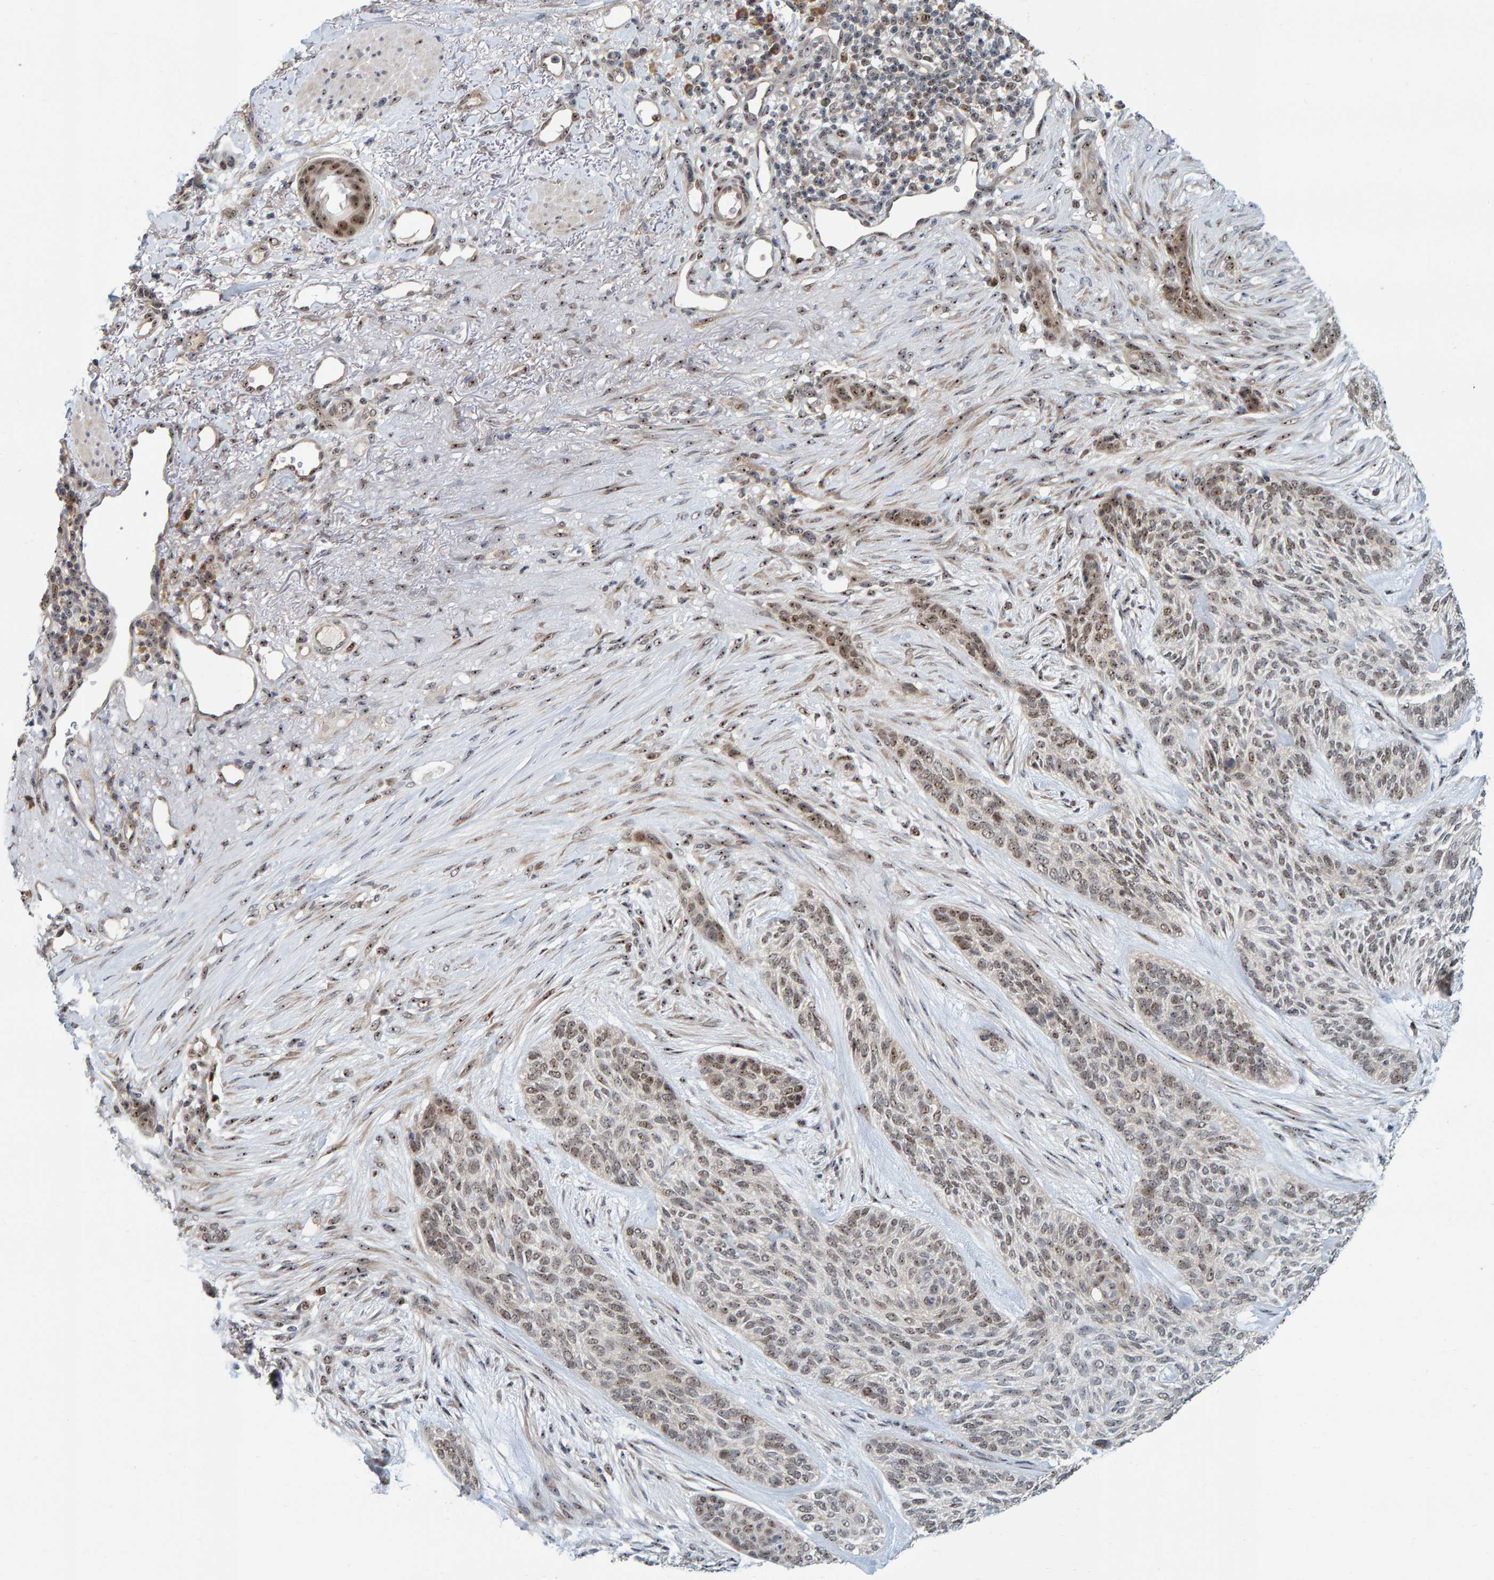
{"staining": {"intensity": "weak", "quantity": ">75%", "location": "nuclear"}, "tissue": "skin cancer", "cell_type": "Tumor cells", "image_type": "cancer", "snomed": [{"axis": "morphology", "description": "Basal cell carcinoma"}, {"axis": "topography", "description": "Skin"}], "caption": "Skin basal cell carcinoma tissue shows weak nuclear staining in about >75% of tumor cells", "gene": "POLR1E", "patient": {"sex": "male", "age": 55}}